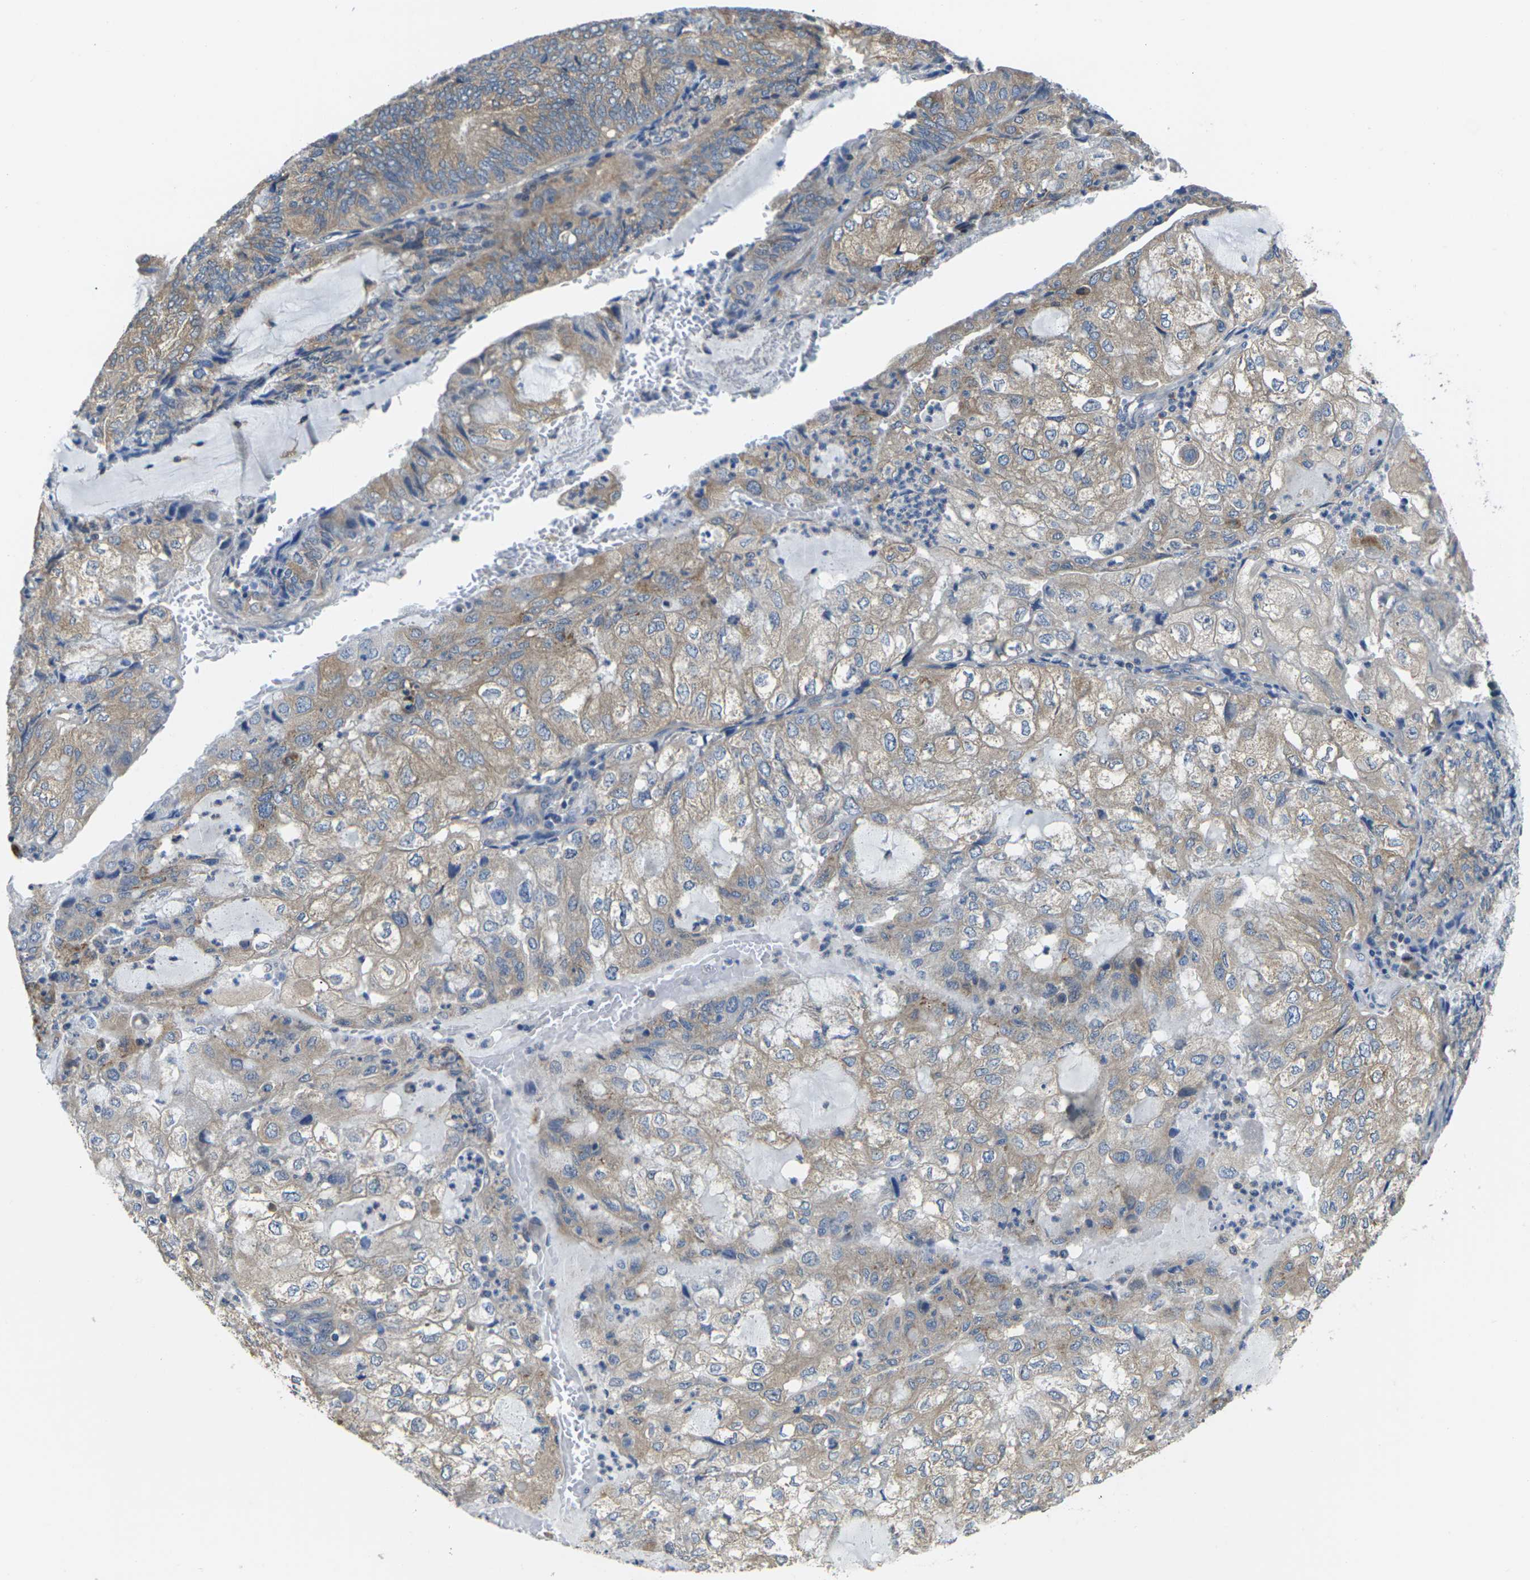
{"staining": {"intensity": "moderate", "quantity": ">75%", "location": "cytoplasmic/membranous"}, "tissue": "endometrial cancer", "cell_type": "Tumor cells", "image_type": "cancer", "snomed": [{"axis": "morphology", "description": "Adenocarcinoma, NOS"}, {"axis": "topography", "description": "Endometrium"}], "caption": "An immunohistochemistry image of neoplastic tissue is shown. Protein staining in brown highlights moderate cytoplasmic/membranous positivity in adenocarcinoma (endometrial) within tumor cells. Using DAB (brown) and hematoxylin (blue) stains, captured at high magnification using brightfield microscopy.", "gene": "TMCC2", "patient": {"sex": "female", "age": 81}}